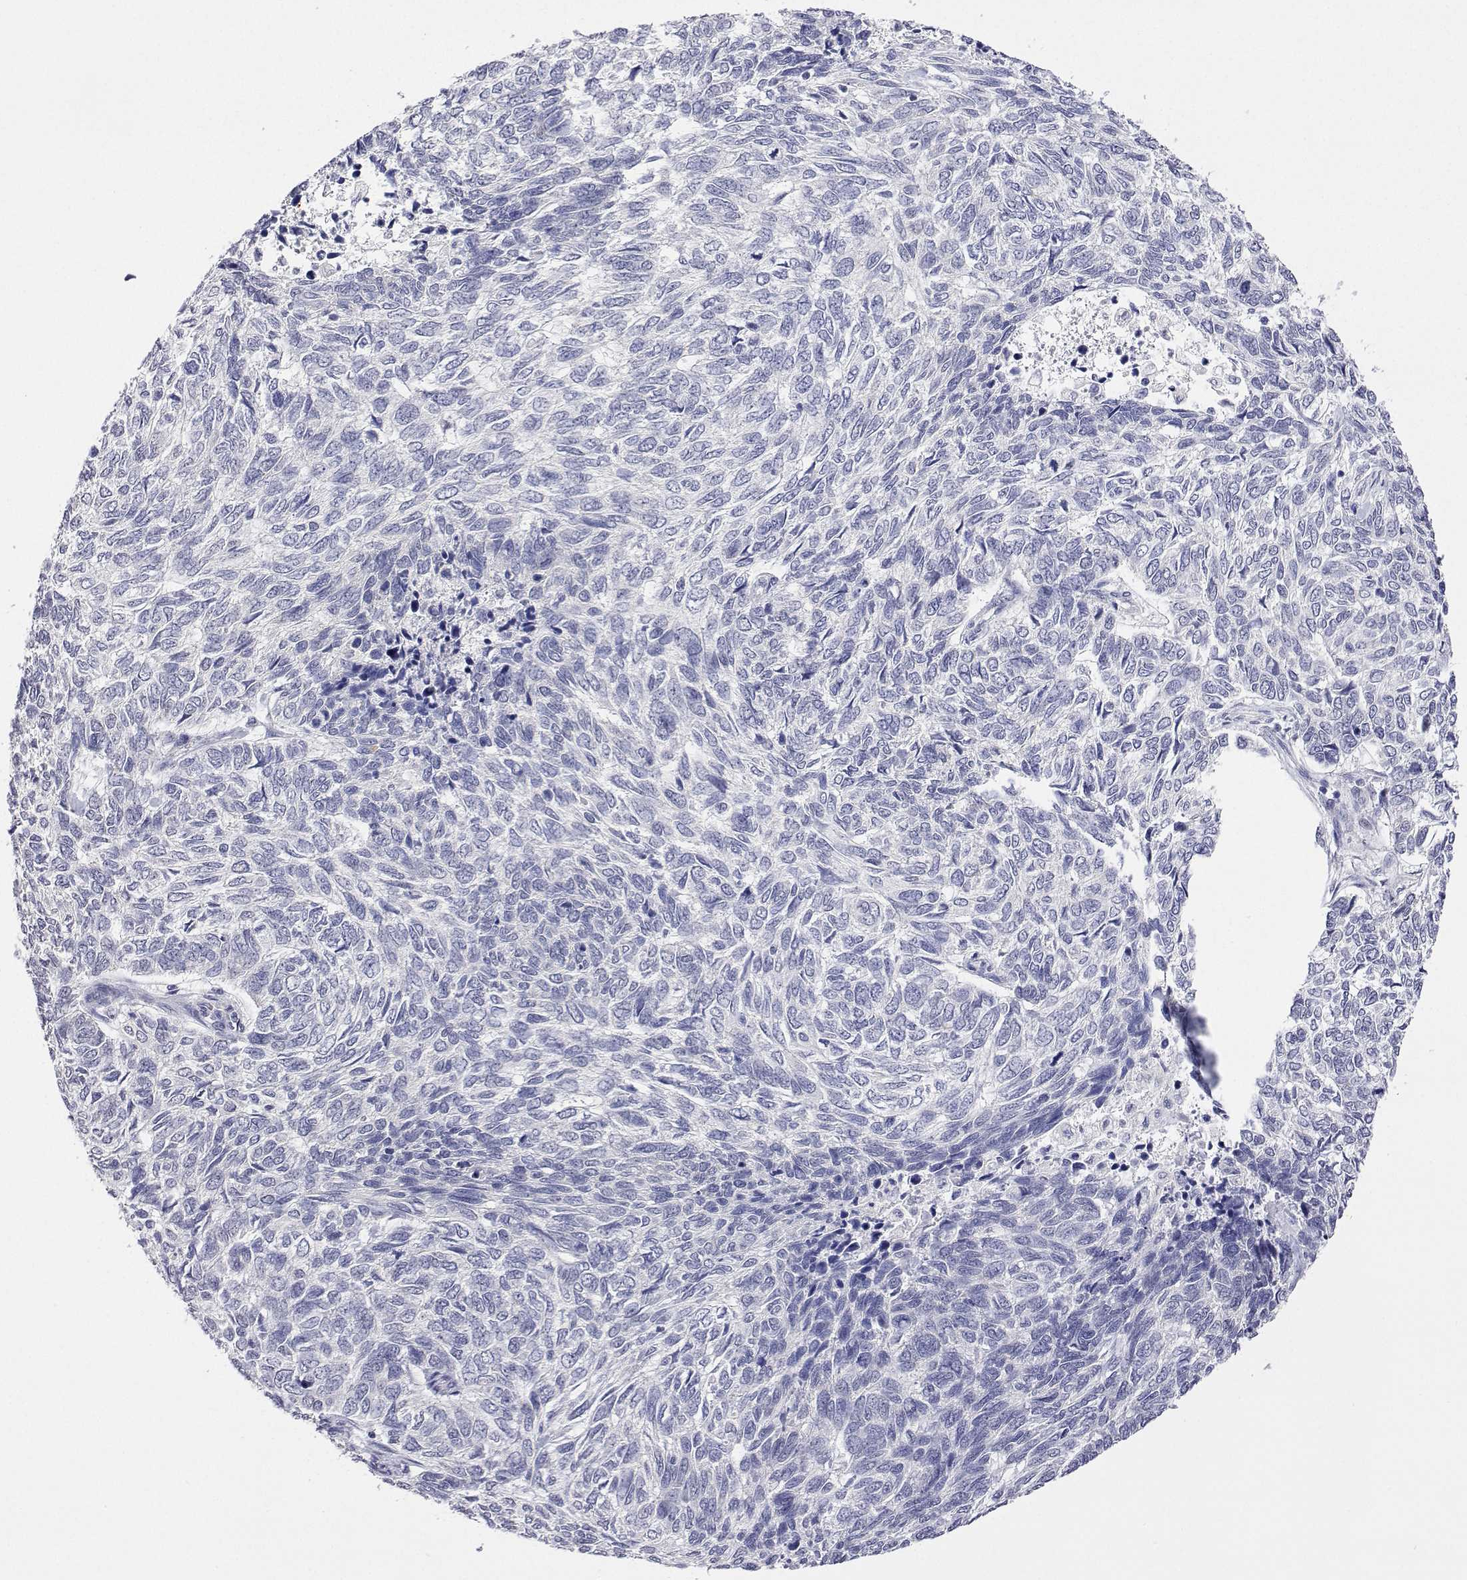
{"staining": {"intensity": "negative", "quantity": "none", "location": "none"}, "tissue": "skin cancer", "cell_type": "Tumor cells", "image_type": "cancer", "snomed": [{"axis": "morphology", "description": "Basal cell carcinoma"}, {"axis": "topography", "description": "Skin"}], "caption": "Immunohistochemistry (IHC) photomicrograph of human basal cell carcinoma (skin) stained for a protein (brown), which demonstrates no expression in tumor cells.", "gene": "PLCB1", "patient": {"sex": "female", "age": 65}}